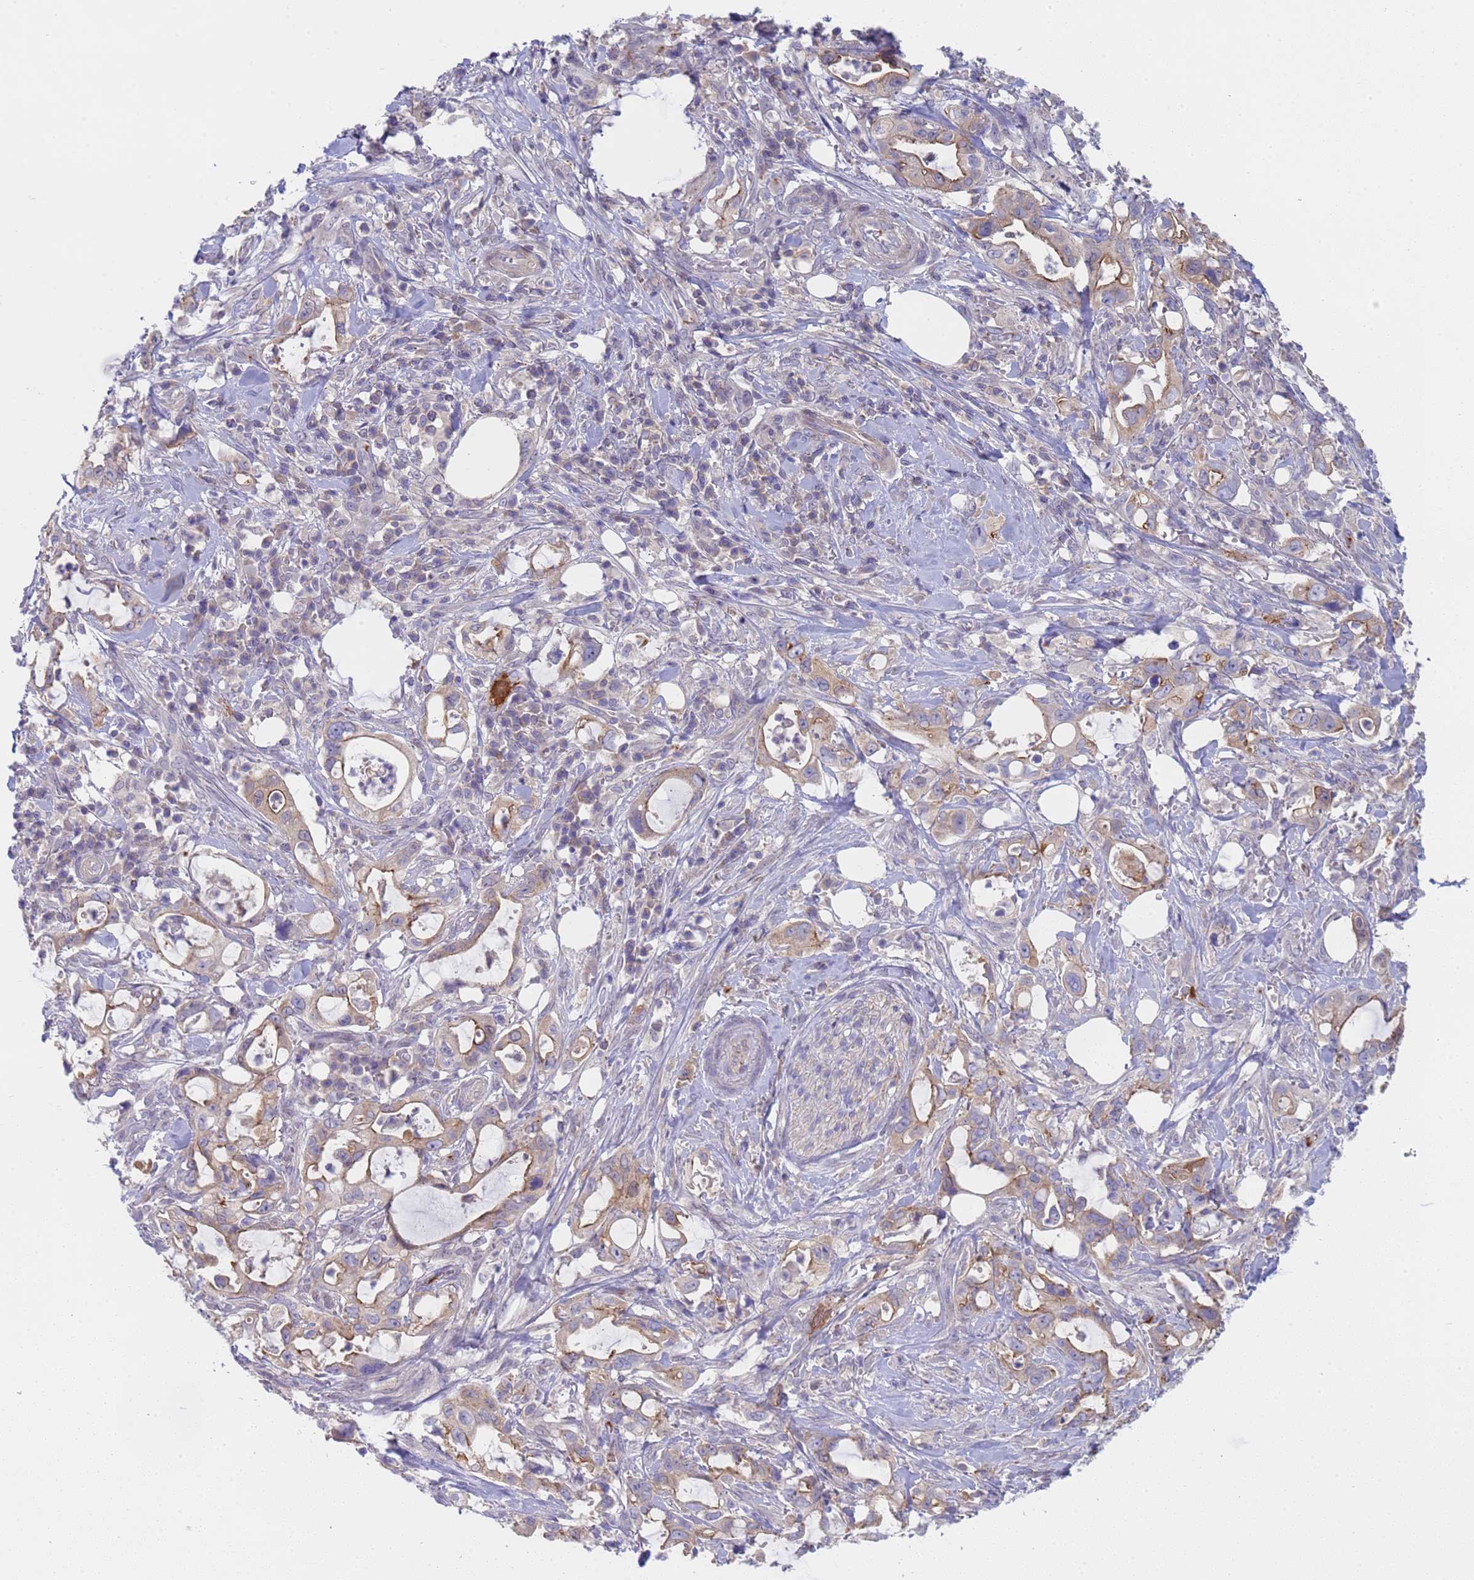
{"staining": {"intensity": "weak", "quantity": "25%-75%", "location": "cytoplasmic/membranous"}, "tissue": "pancreatic cancer", "cell_type": "Tumor cells", "image_type": "cancer", "snomed": [{"axis": "morphology", "description": "Adenocarcinoma, NOS"}, {"axis": "topography", "description": "Pancreas"}], "caption": "Tumor cells demonstrate low levels of weak cytoplasmic/membranous expression in approximately 25%-75% of cells in human pancreatic cancer.", "gene": "CAPN7", "patient": {"sex": "female", "age": 61}}